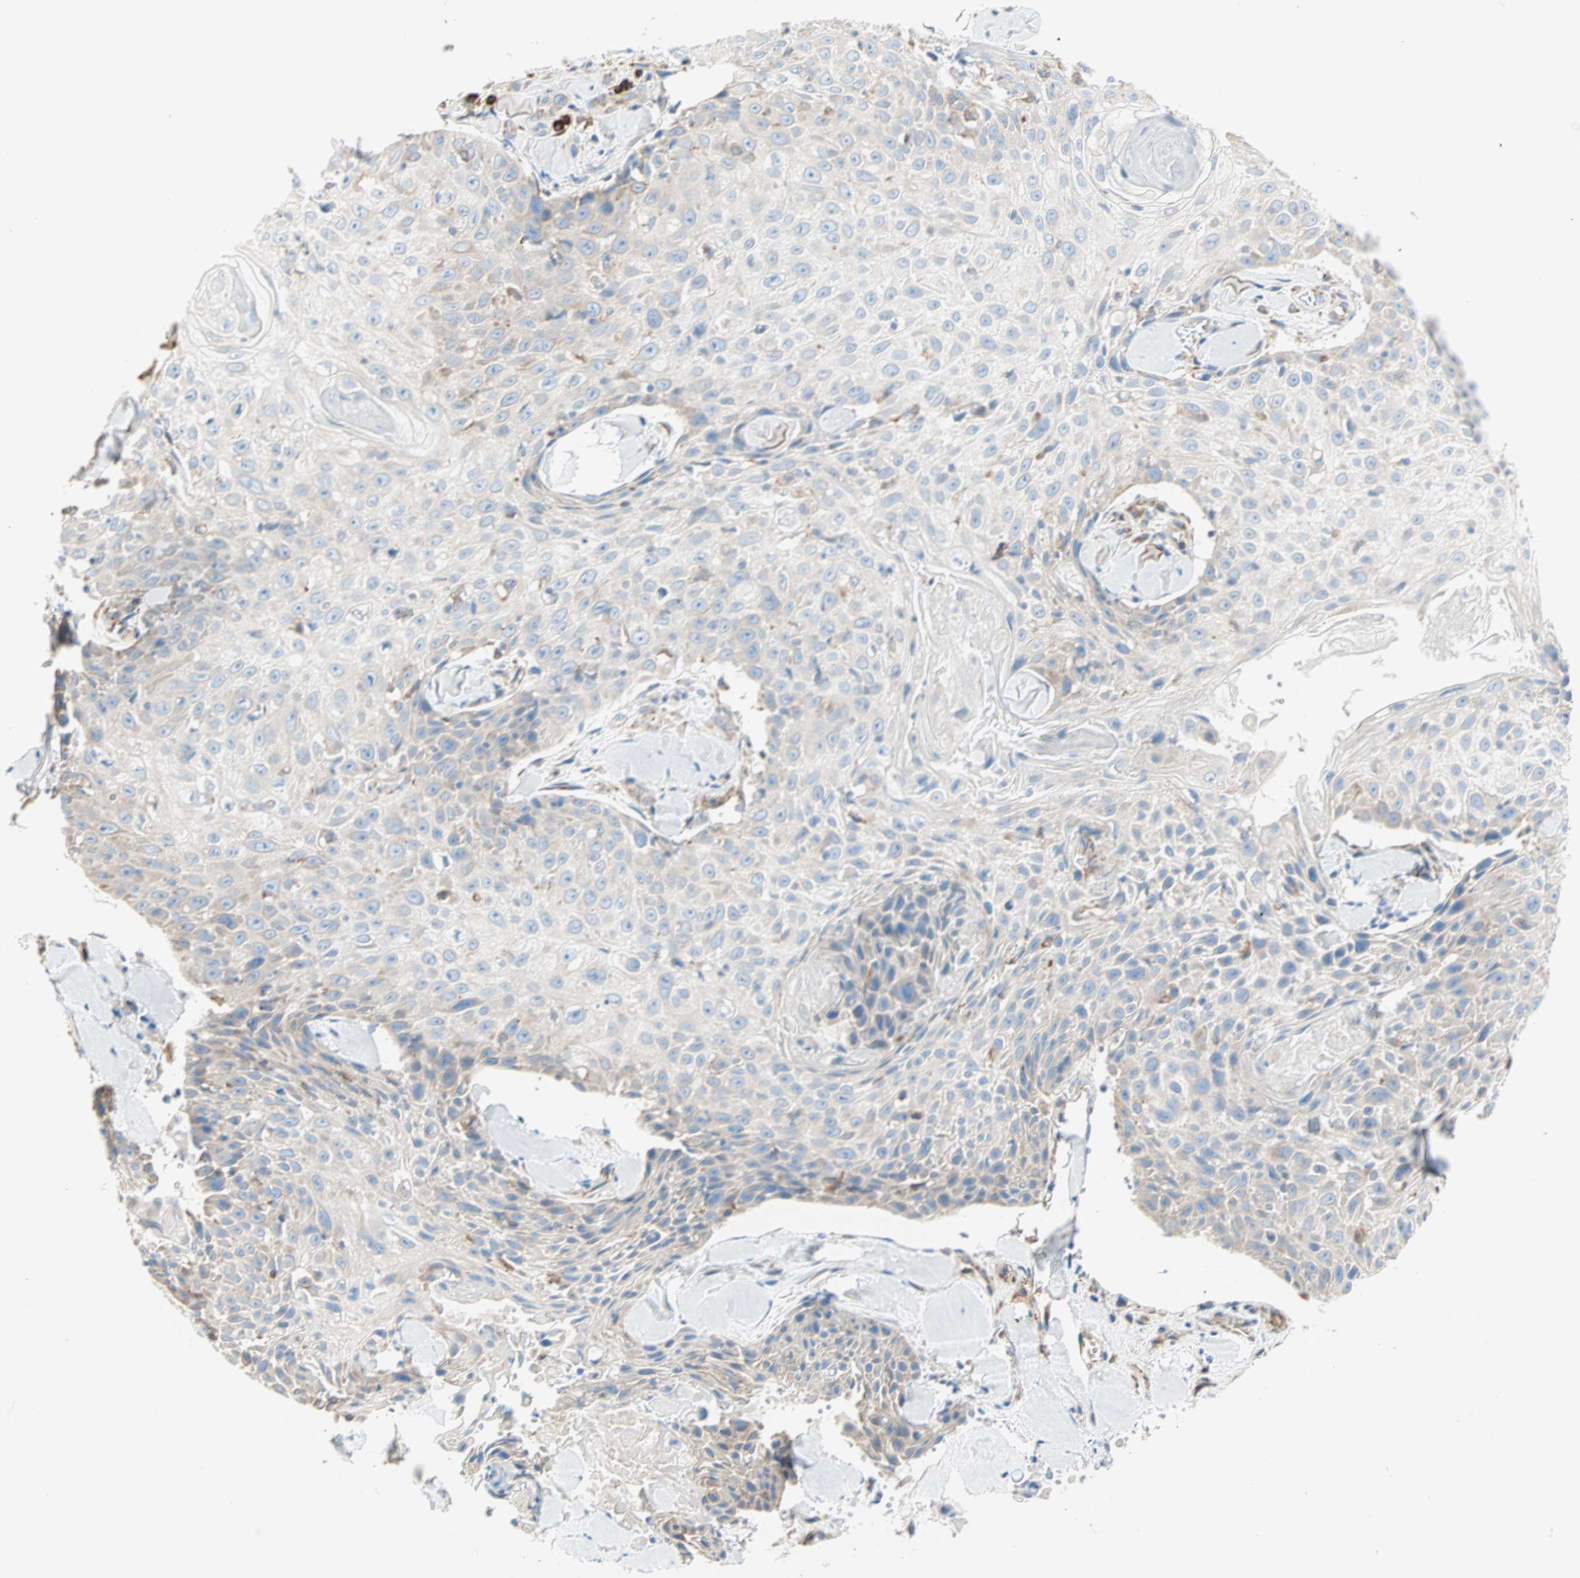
{"staining": {"intensity": "weak", "quantity": "25%-75%", "location": "cytoplasmic/membranous"}, "tissue": "skin cancer", "cell_type": "Tumor cells", "image_type": "cancer", "snomed": [{"axis": "morphology", "description": "Squamous cell carcinoma, NOS"}, {"axis": "topography", "description": "Skin"}], "caption": "Protein staining exhibits weak cytoplasmic/membranous staining in approximately 25%-75% of tumor cells in skin squamous cell carcinoma.", "gene": "PLCXD1", "patient": {"sex": "male", "age": 86}}